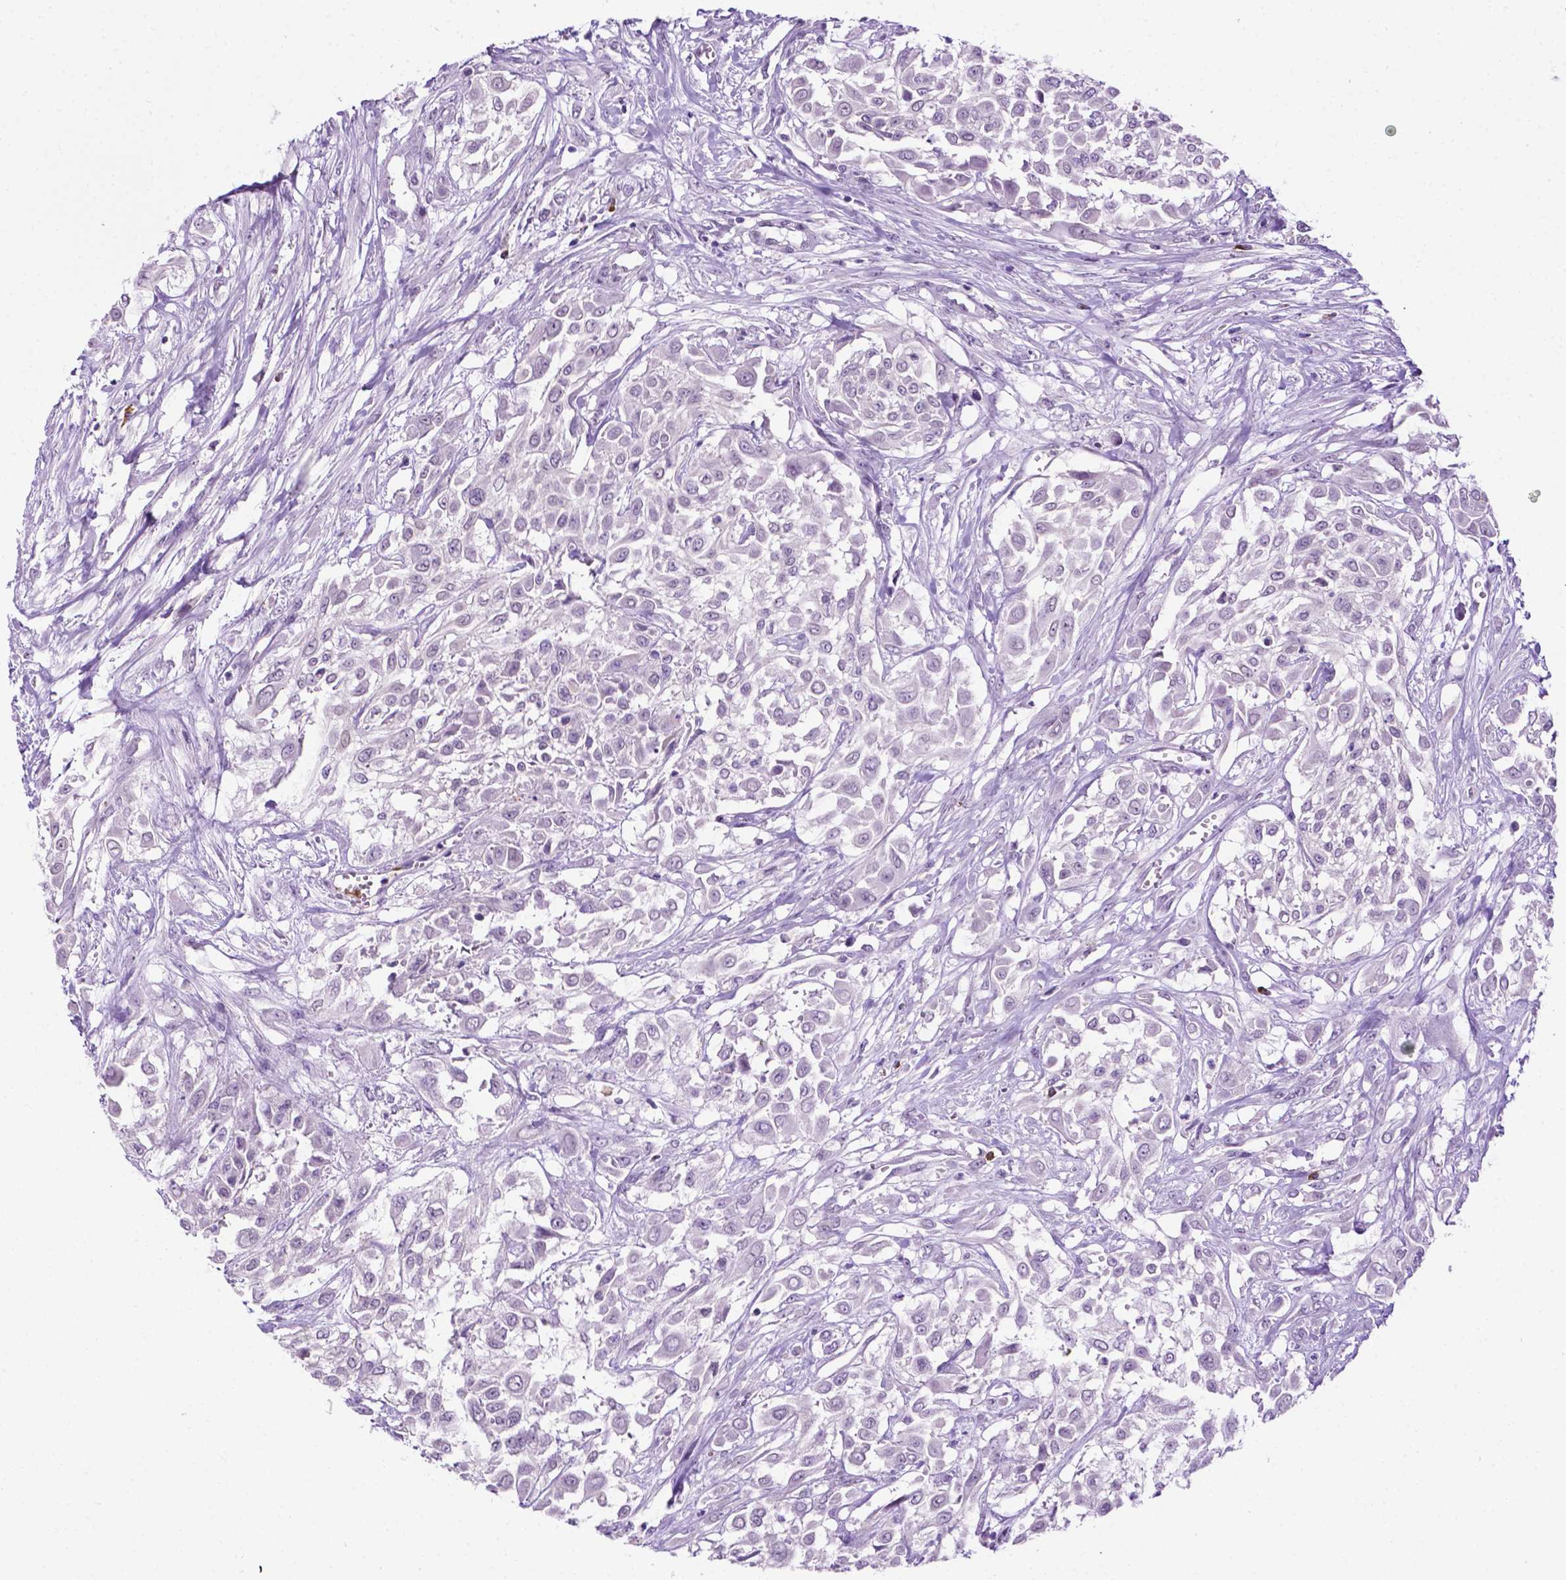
{"staining": {"intensity": "negative", "quantity": "none", "location": "none"}, "tissue": "urothelial cancer", "cell_type": "Tumor cells", "image_type": "cancer", "snomed": [{"axis": "morphology", "description": "Urothelial carcinoma, High grade"}, {"axis": "topography", "description": "Urinary bladder"}], "caption": "Histopathology image shows no significant protein positivity in tumor cells of urothelial cancer. (DAB immunohistochemistry visualized using brightfield microscopy, high magnification).", "gene": "MMP27", "patient": {"sex": "male", "age": 57}}